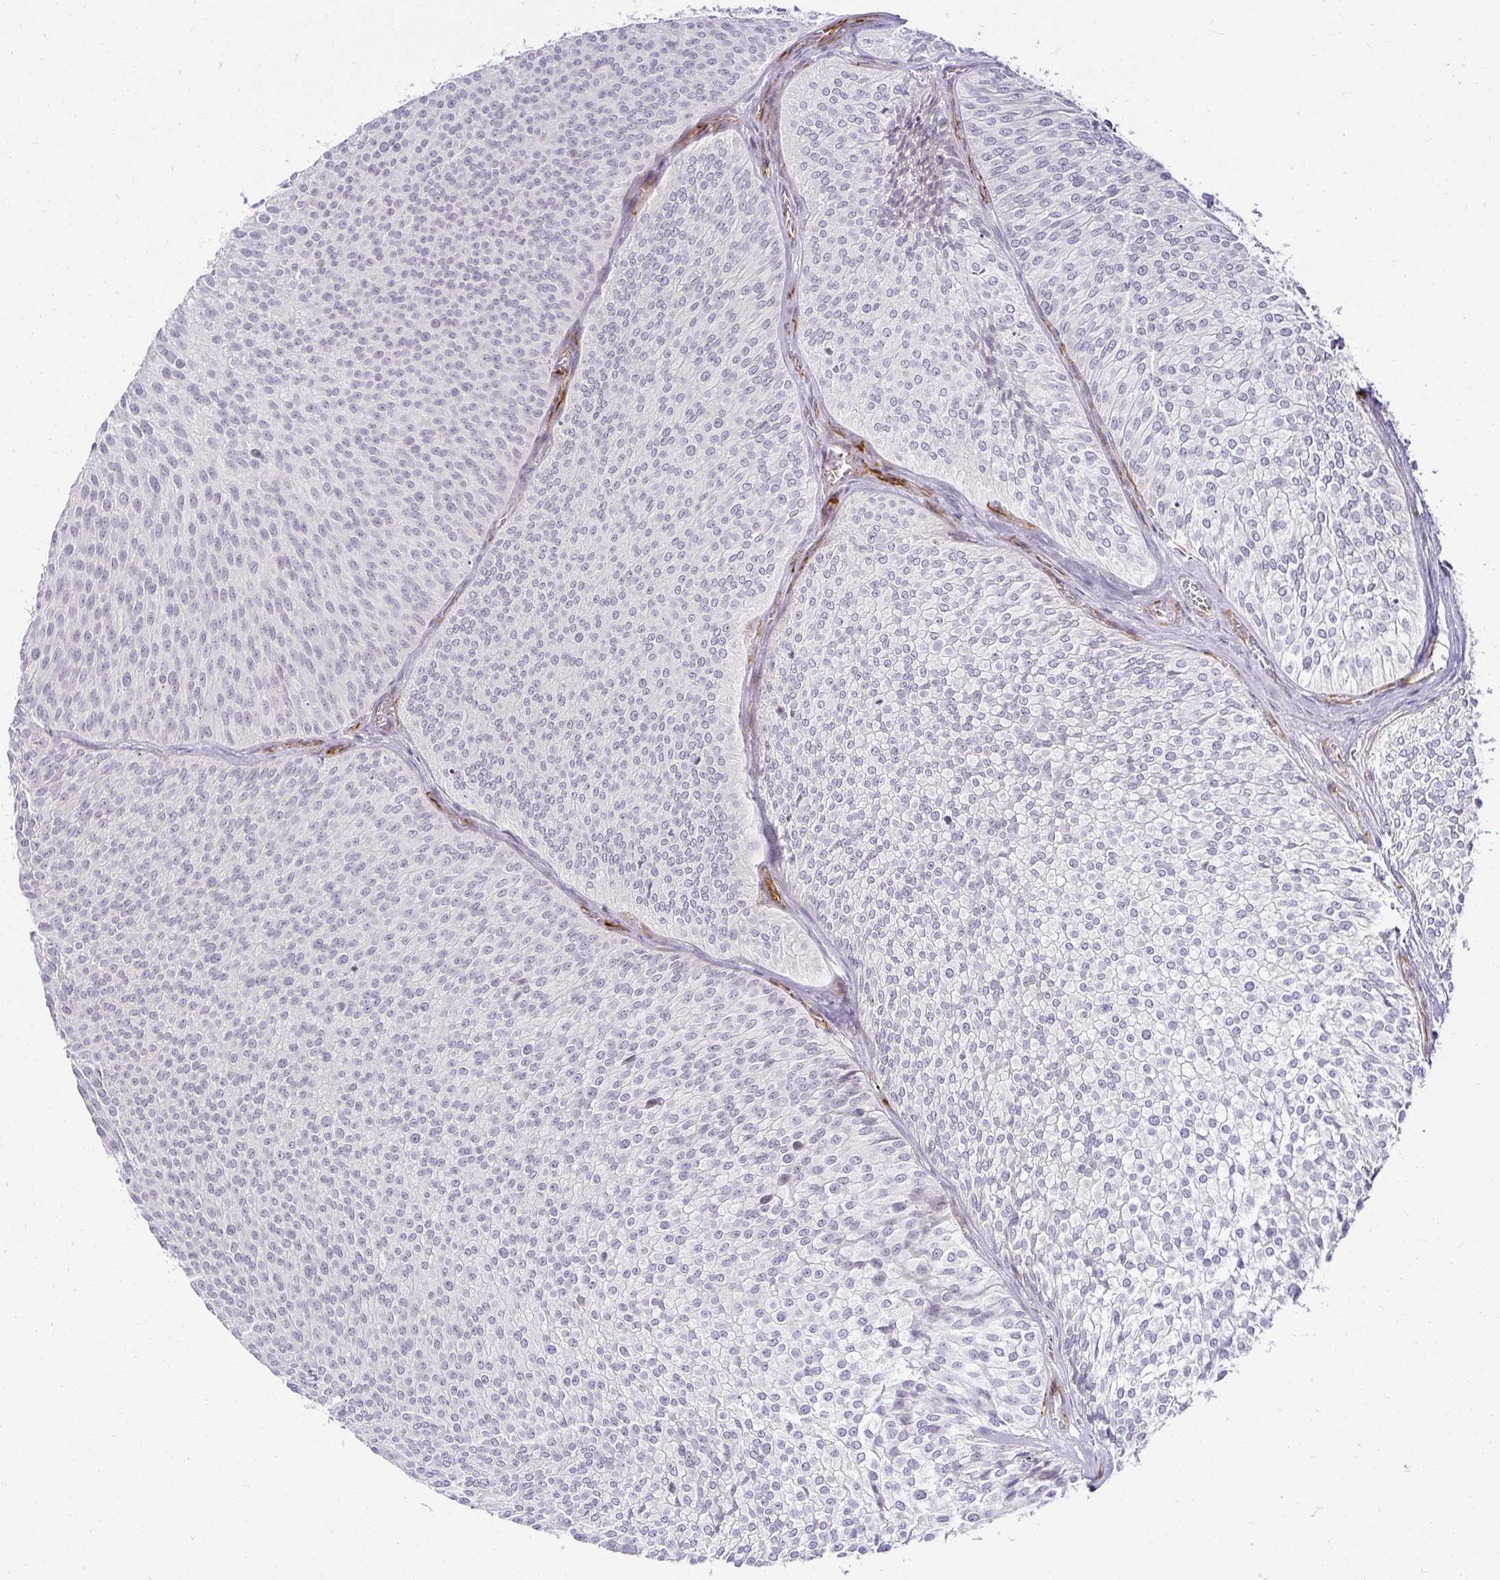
{"staining": {"intensity": "negative", "quantity": "none", "location": "none"}, "tissue": "urothelial cancer", "cell_type": "Tumor cells", "image_type": "cancer", "snomed": [{"axis": "morphology", "description": "Urothelial carcinoma, Low grade"}, {"axis": "topography", "description": "Urinary bladder"}], "caption": "Immunohistochemistry of urothelial carcinoma (low-grade) displays no positivity in tumor cells.", "gene": "ACAN", "patient": {"sex": "male", "age": 91}}